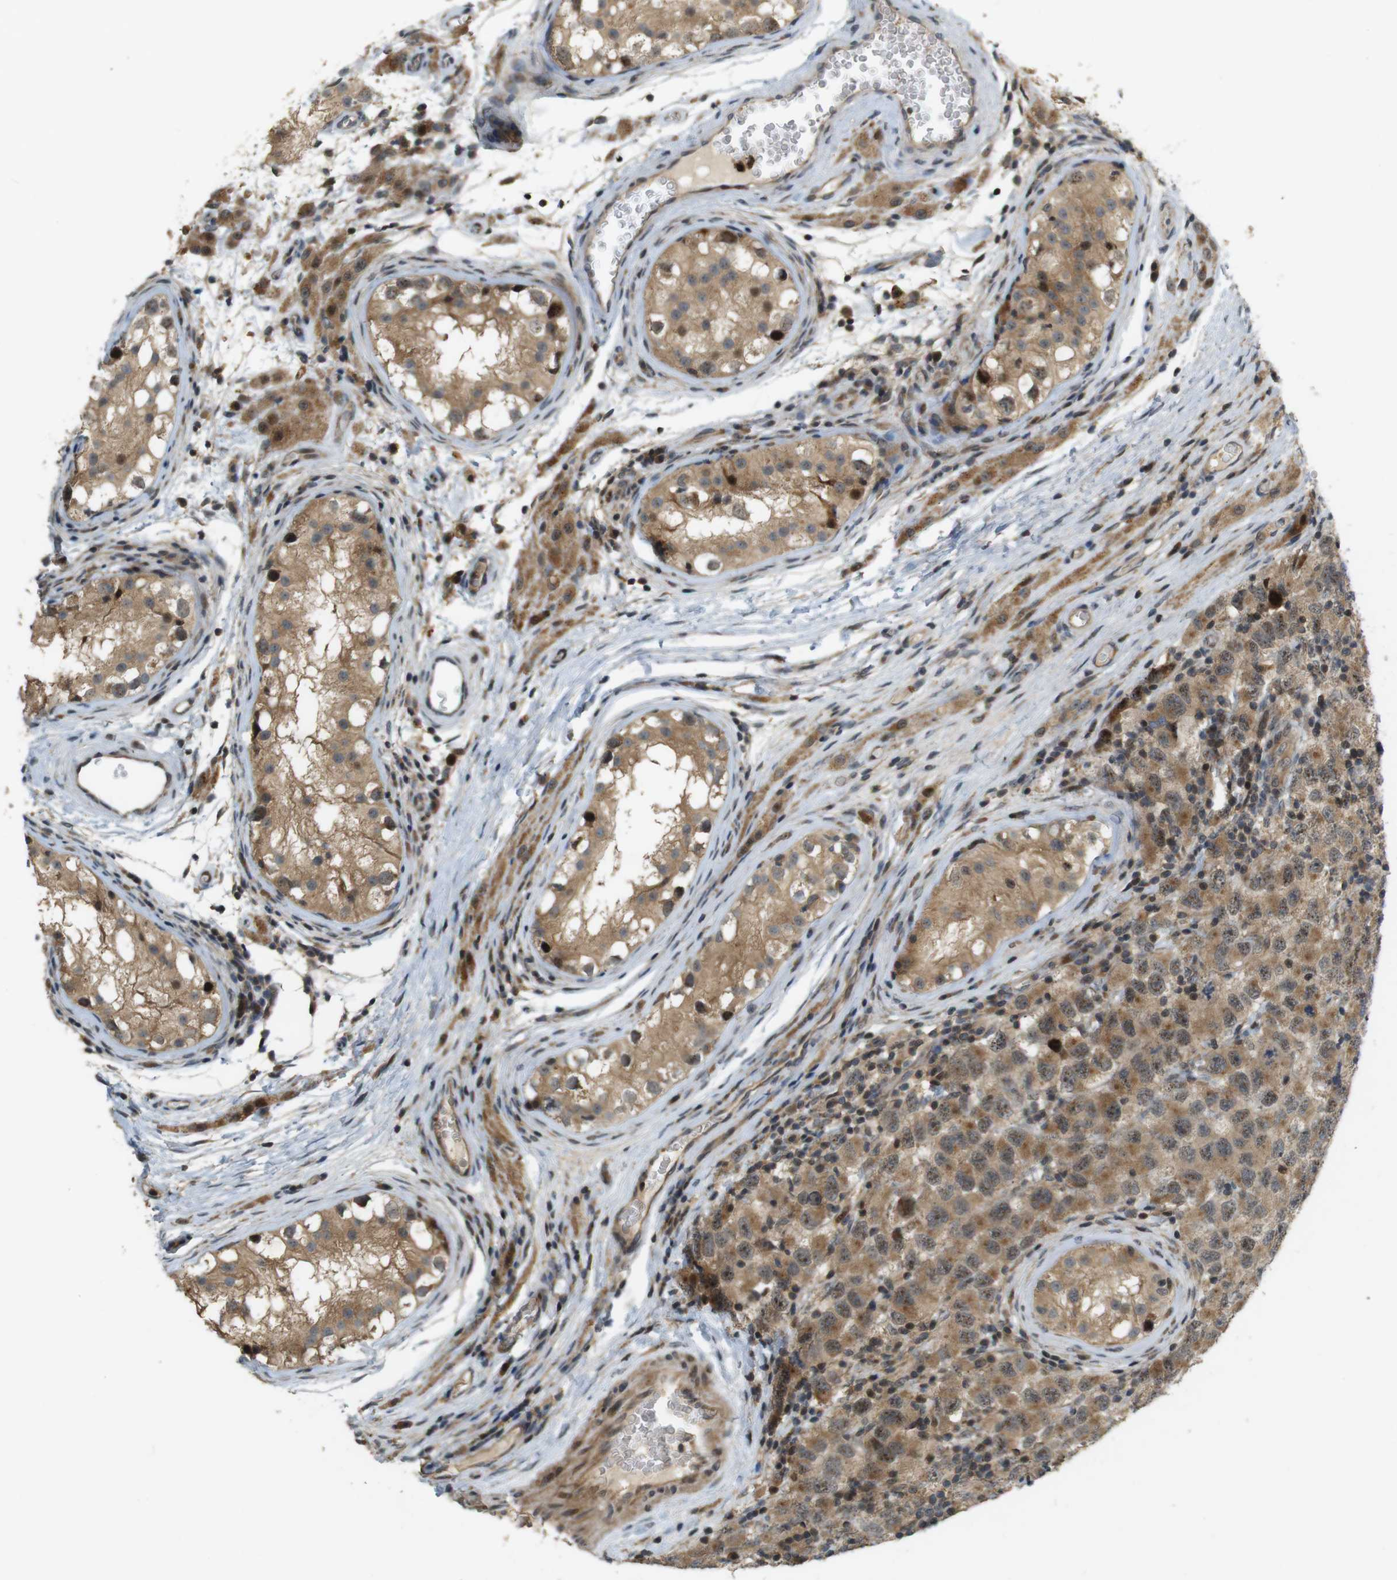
{"staining": {"intensity": "moderate", "quantity": ">75%", "location": "cytoplasmic/membranous,nuclear"}, "tissue": "testis cancer", "cell_type": "Tumor cells", "image_type": "cancer", "snomed": [{"axis": "morphology", "description": "Carcinoma, Embryonal, NOS"}, {"axis": "topography", "description": "Testis"}], "caption": "DAB (3,3'-diaminobenzidine) immunohistochemical staining of human testis cancer reveals moderate cytoplasmic/membranous and nuclear protein expression in approximately >75% of tumor cells. (Brightfield microscopy of DAB IHC at high magnification).", "gene": "TMX3", "patient": {"sex": "male", "age": 21}}